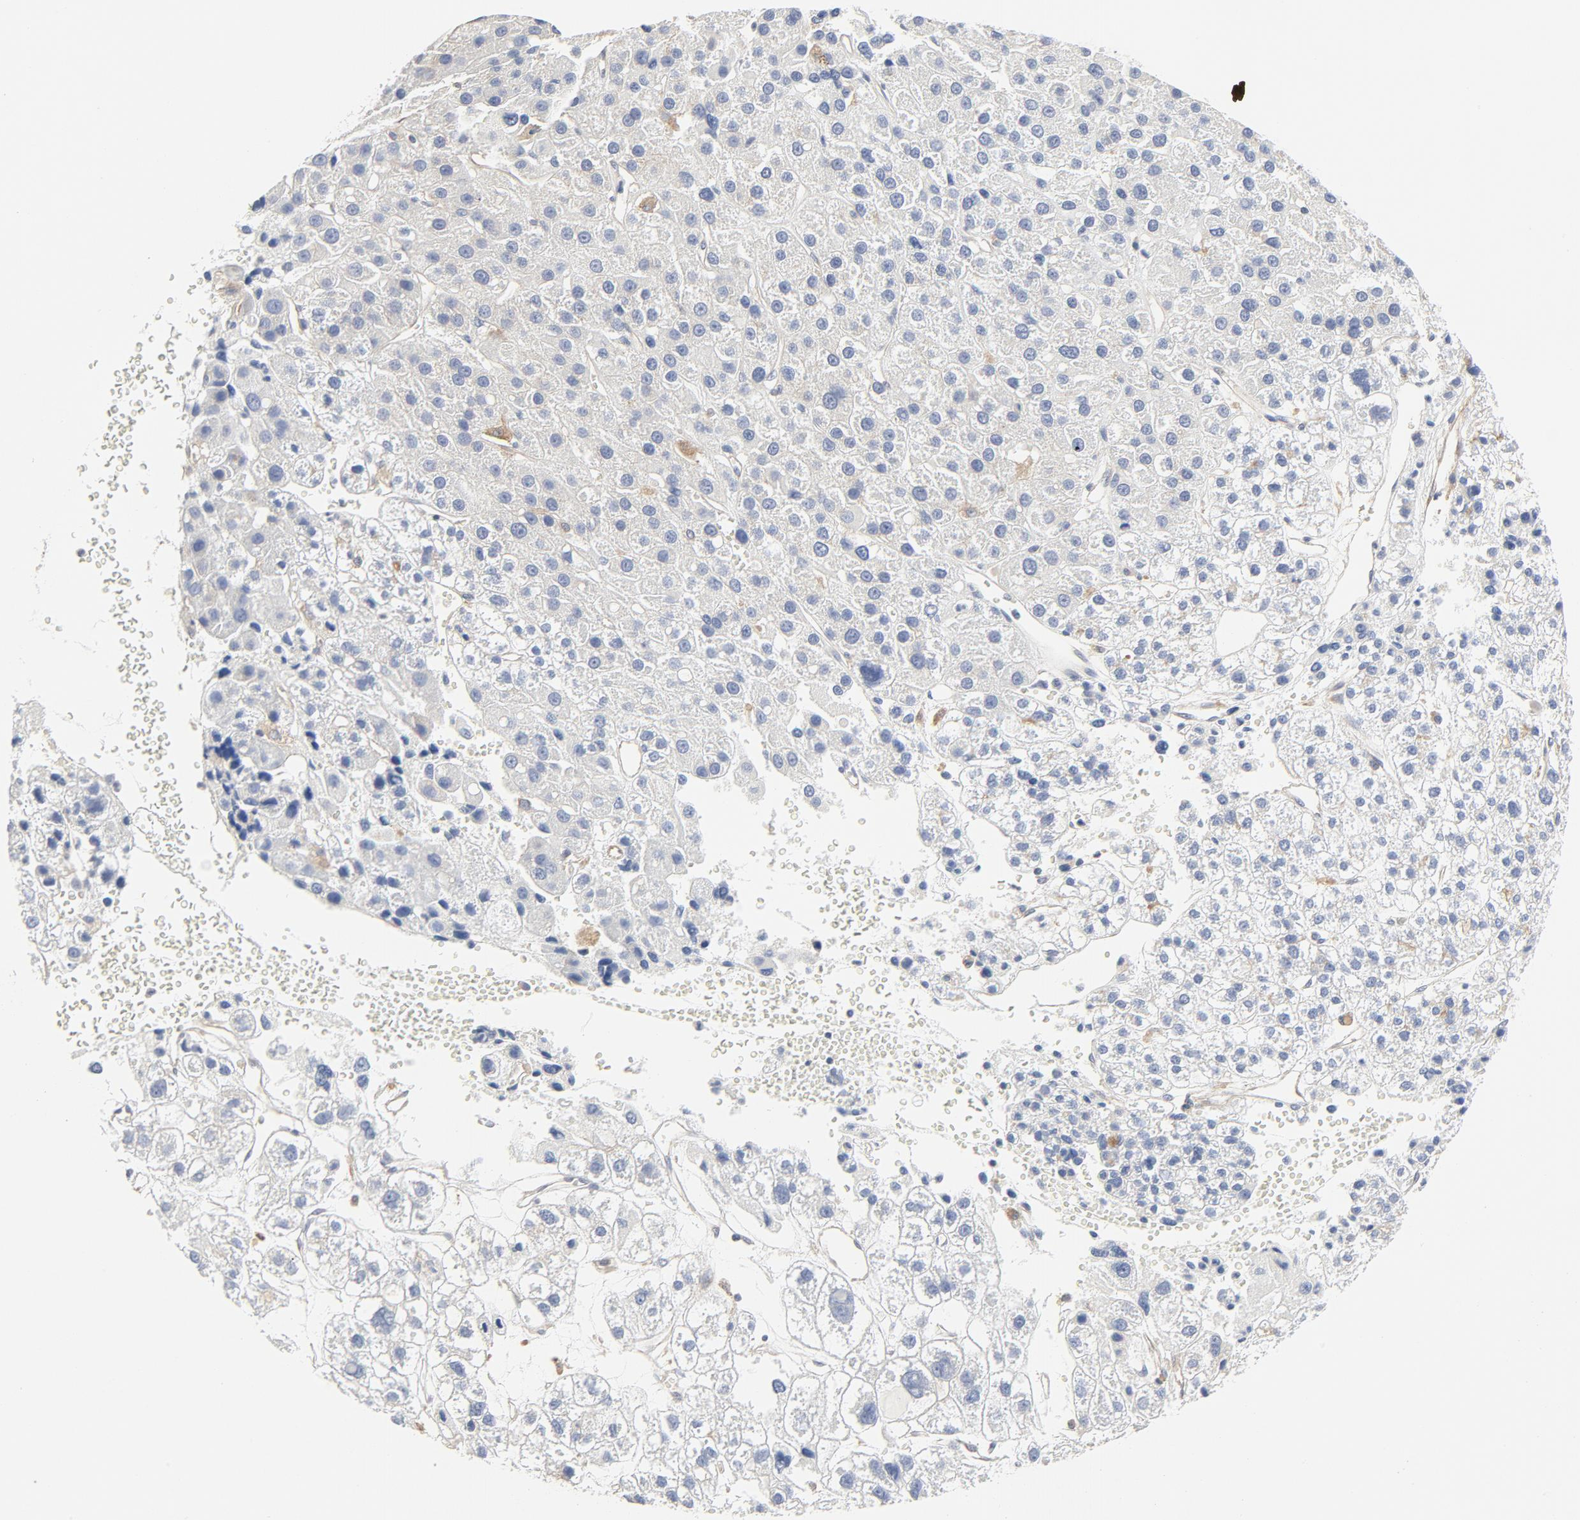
{"staining": {"intensity": "negative", "quantity": "none", "location": "none"}, "tissue": "liver cancer", "cell_type": "Tumor cells", "image_type": "cancer", "snomed": [{"axis": "morphology", "description": "Carcinoma, Hepatocellular, NOS"}, {"axis": "topography", "description": "Liver"}], "caption": "Image shows no protein expression in tumor cells of liver cancer tissue.", "gene": "RABEP1", "patient": {"sex": "female", "age": 85}}